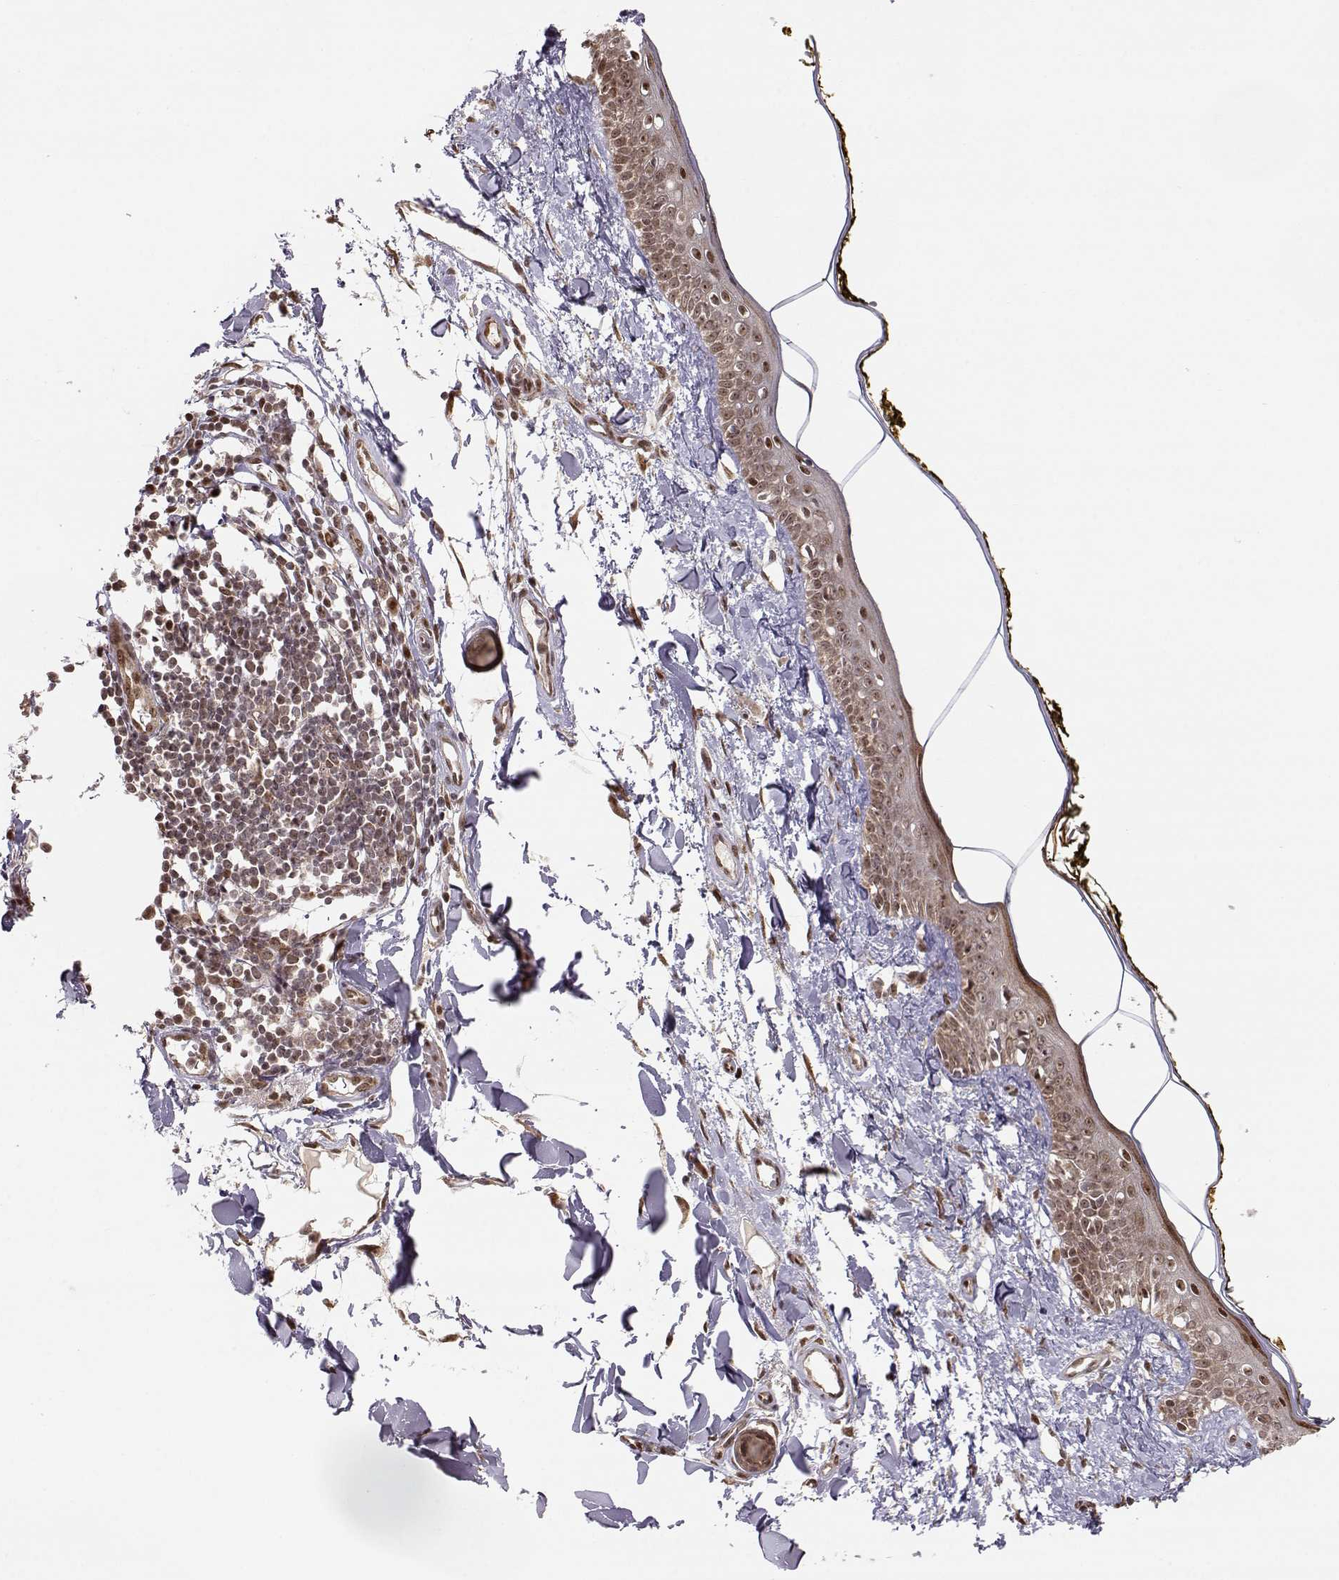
{"staining": {"intensity": "strong", "quantity": ">75%", "location": "cytoplasmic/membranous,nuclear"}, "tissue": "skin", "cell_type": "Fibroblasts", "image_type": "normal", "snomed": [{"axis": "morphology", "description": "Normal tissue, NOS"}, {"axis": "topography", "description": "Skin"}], "caption": "Protein analysis of normal skin displays strong cytoplasmic/membranous,nuclear expression in approximately >75% of fibroblasts.", "gene": "BRCA1", "patient": {"sex": "male", "age": 76}}